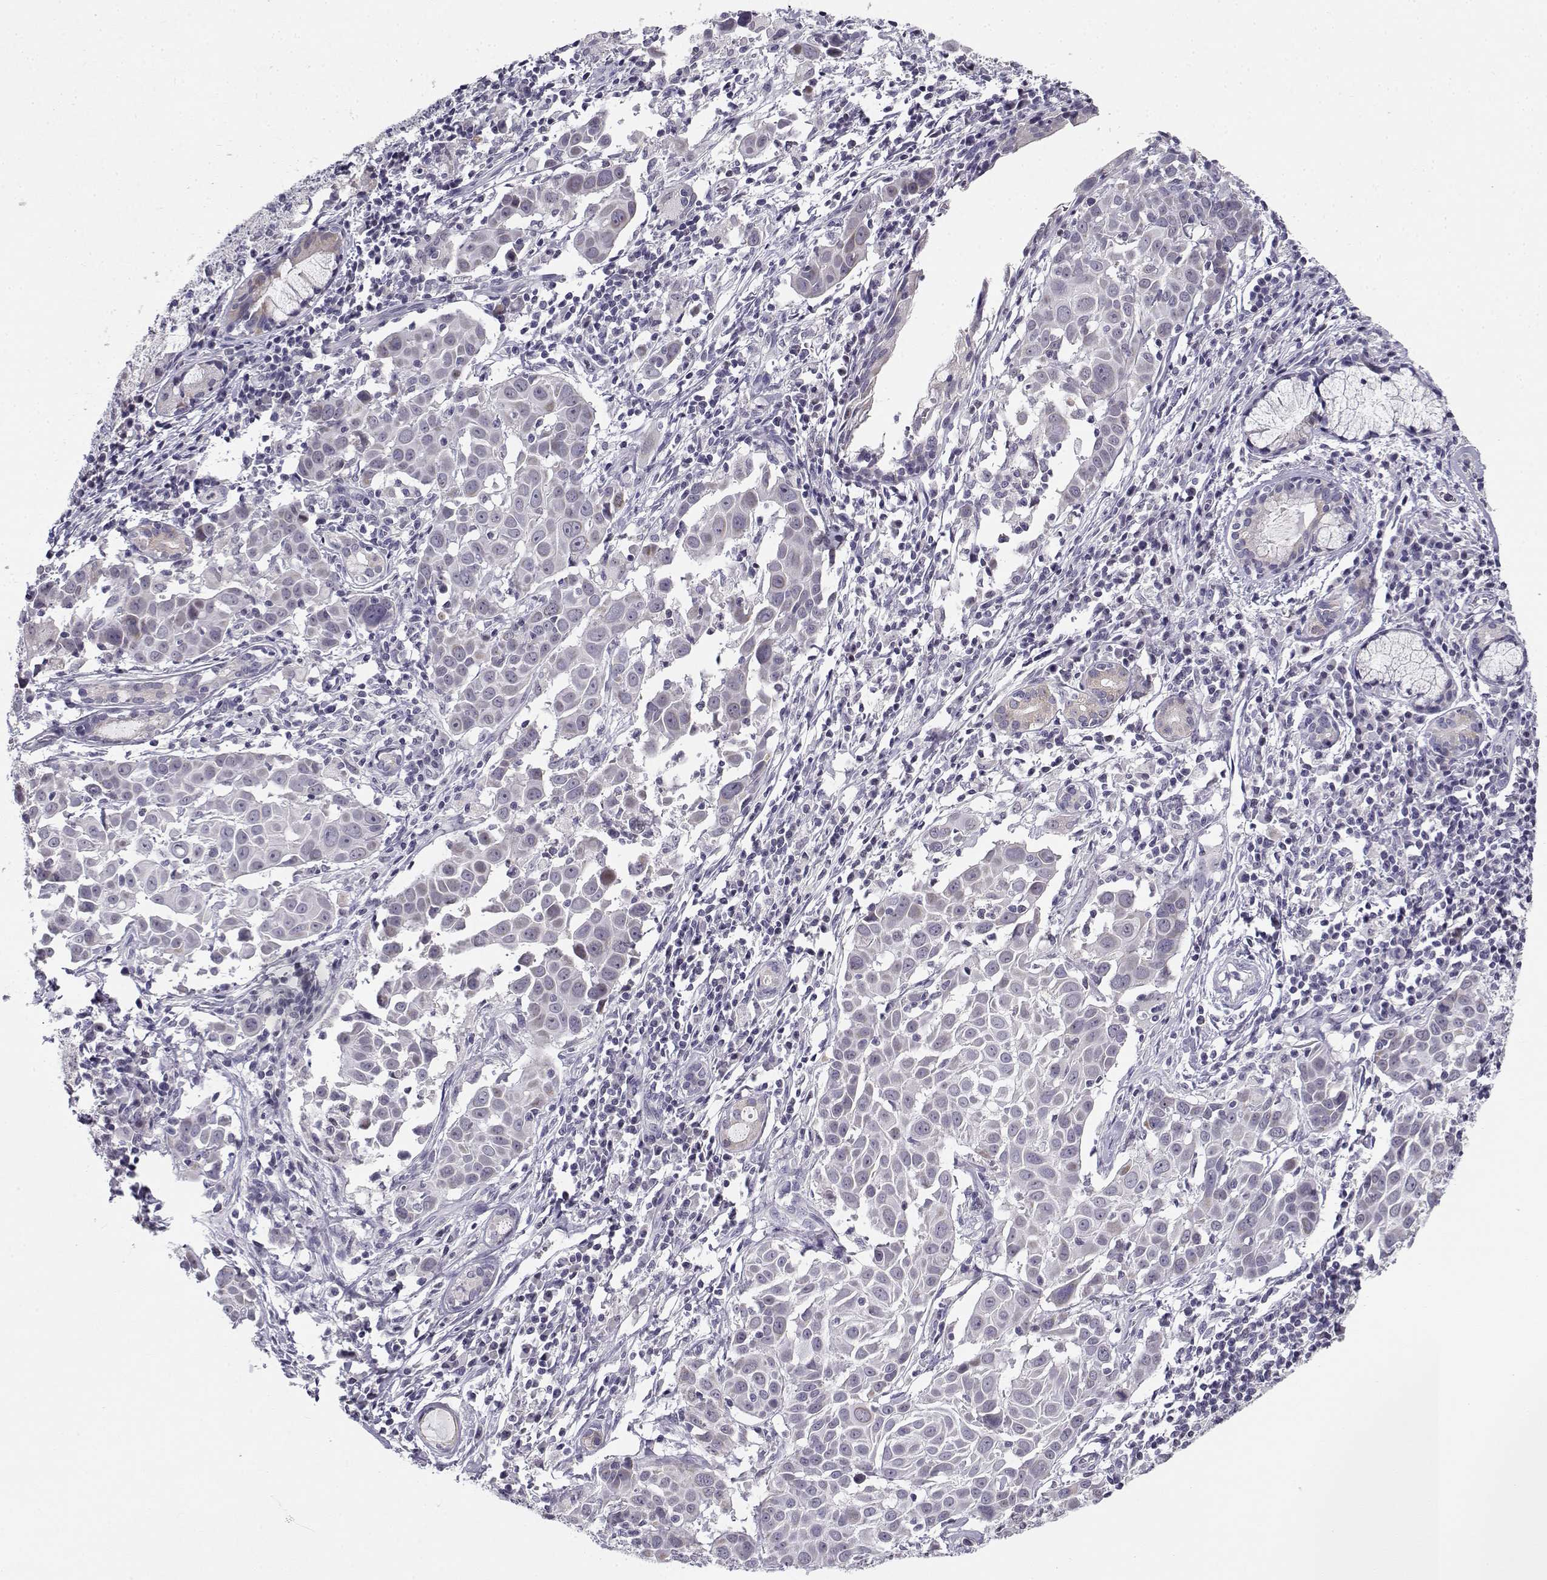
{"staining": {"intensity": "negative", "quantity": "none", "location": "none"}, "tissue": "lung cancer", "cell_type": "Tumor cells", "image_type": "cancer", "snomed": [{"axis": "morphology", "description": "Squamous cell carcinoma, NOS"}, {"axis": "topography", "description": "Lung"}], "caption": "The photomicrograph reveals no significant expression in tumor cells of lung squamous cell carcinoma.", "gene": "DDX25", "patient": {"sex": "male", "age": 57}}